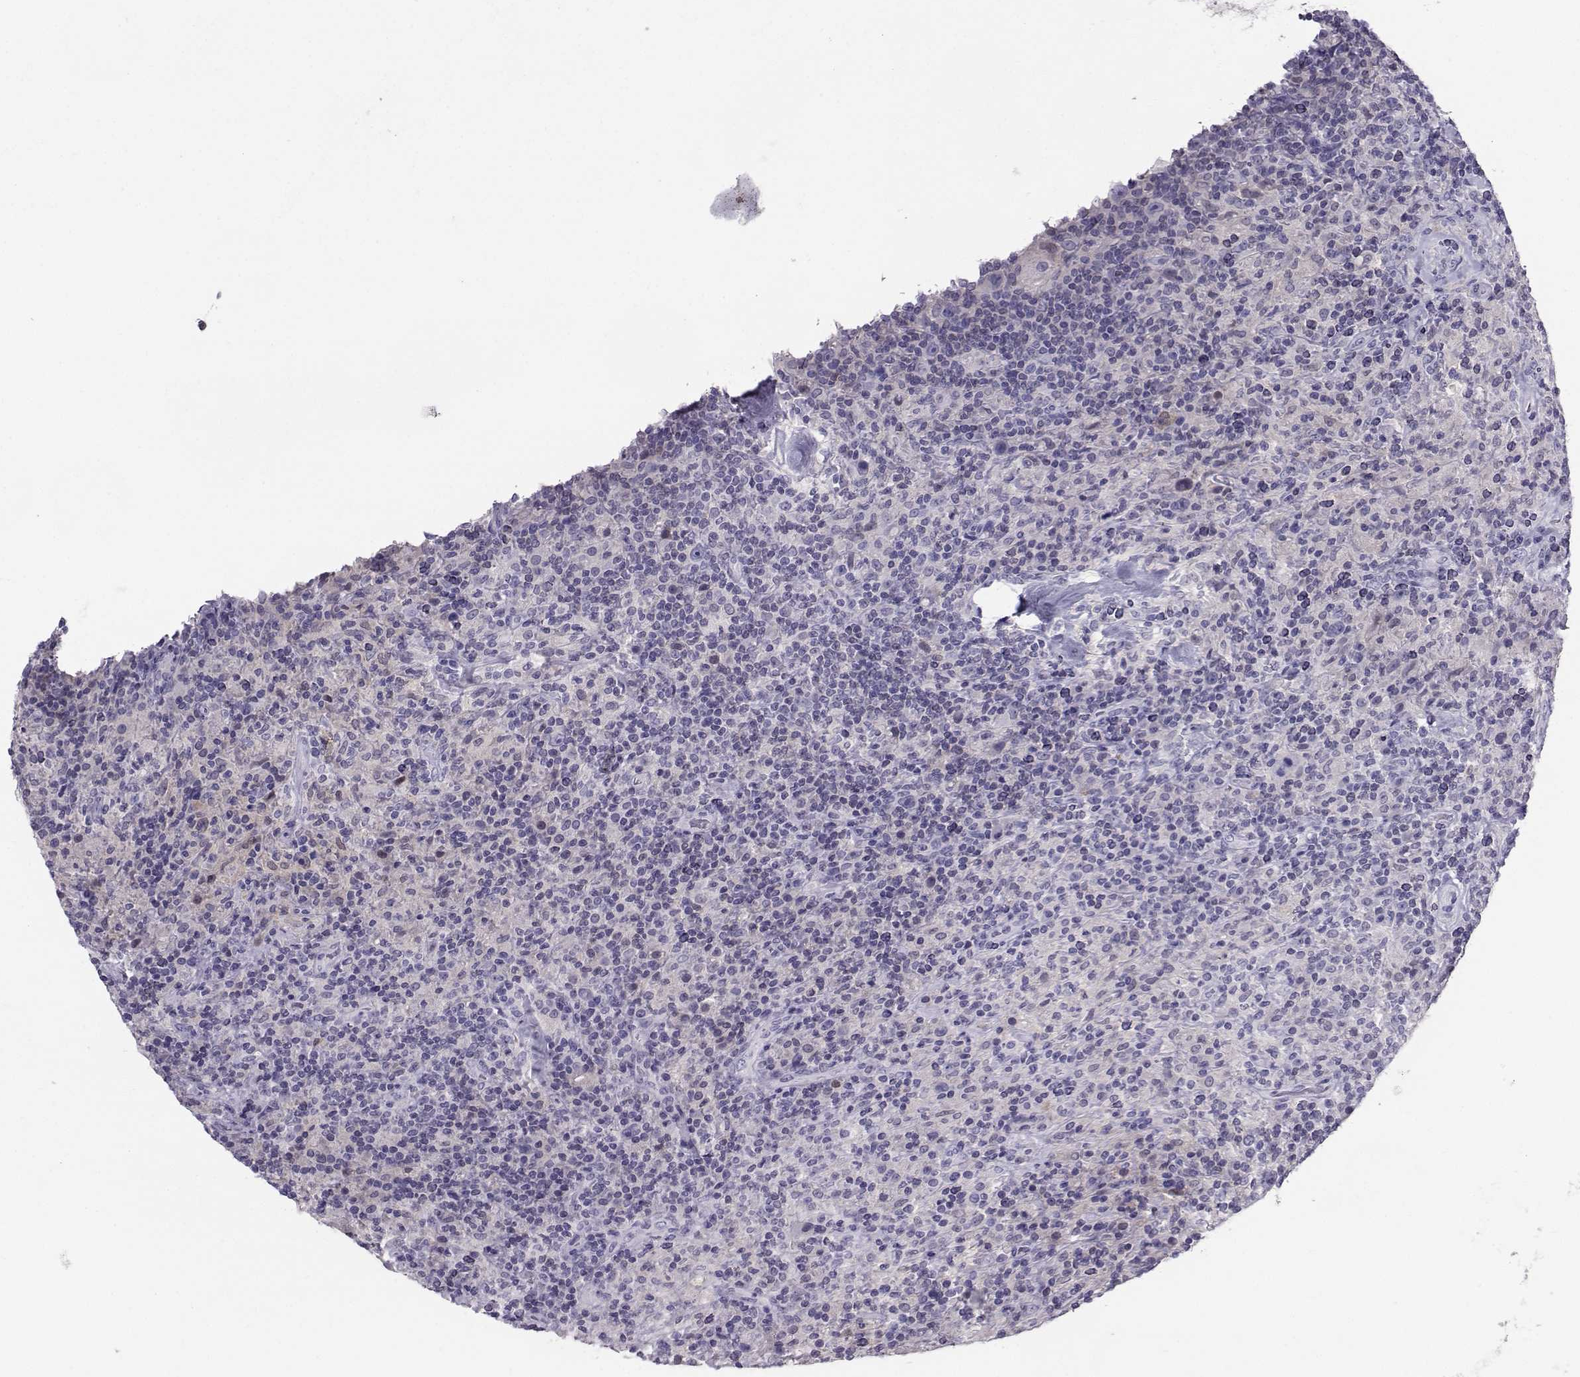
{"staining": {"intensity": "negative", "quantity": "none", "location": "none"}, "tissue": "lymphoma", "cell_type": "Tumor cells", "image_type": "cancer", "snomed": [{"axis": "morphology", "description": "Hodgkin's disease, NOS"}, {"axis": "topography", "description": "Lymph node"}], "caption": "There is no significant expression in tumor cells of Hodgkin's disease.", "gene": "PGK1", "patient": {"sex": "male", "age": 70}}